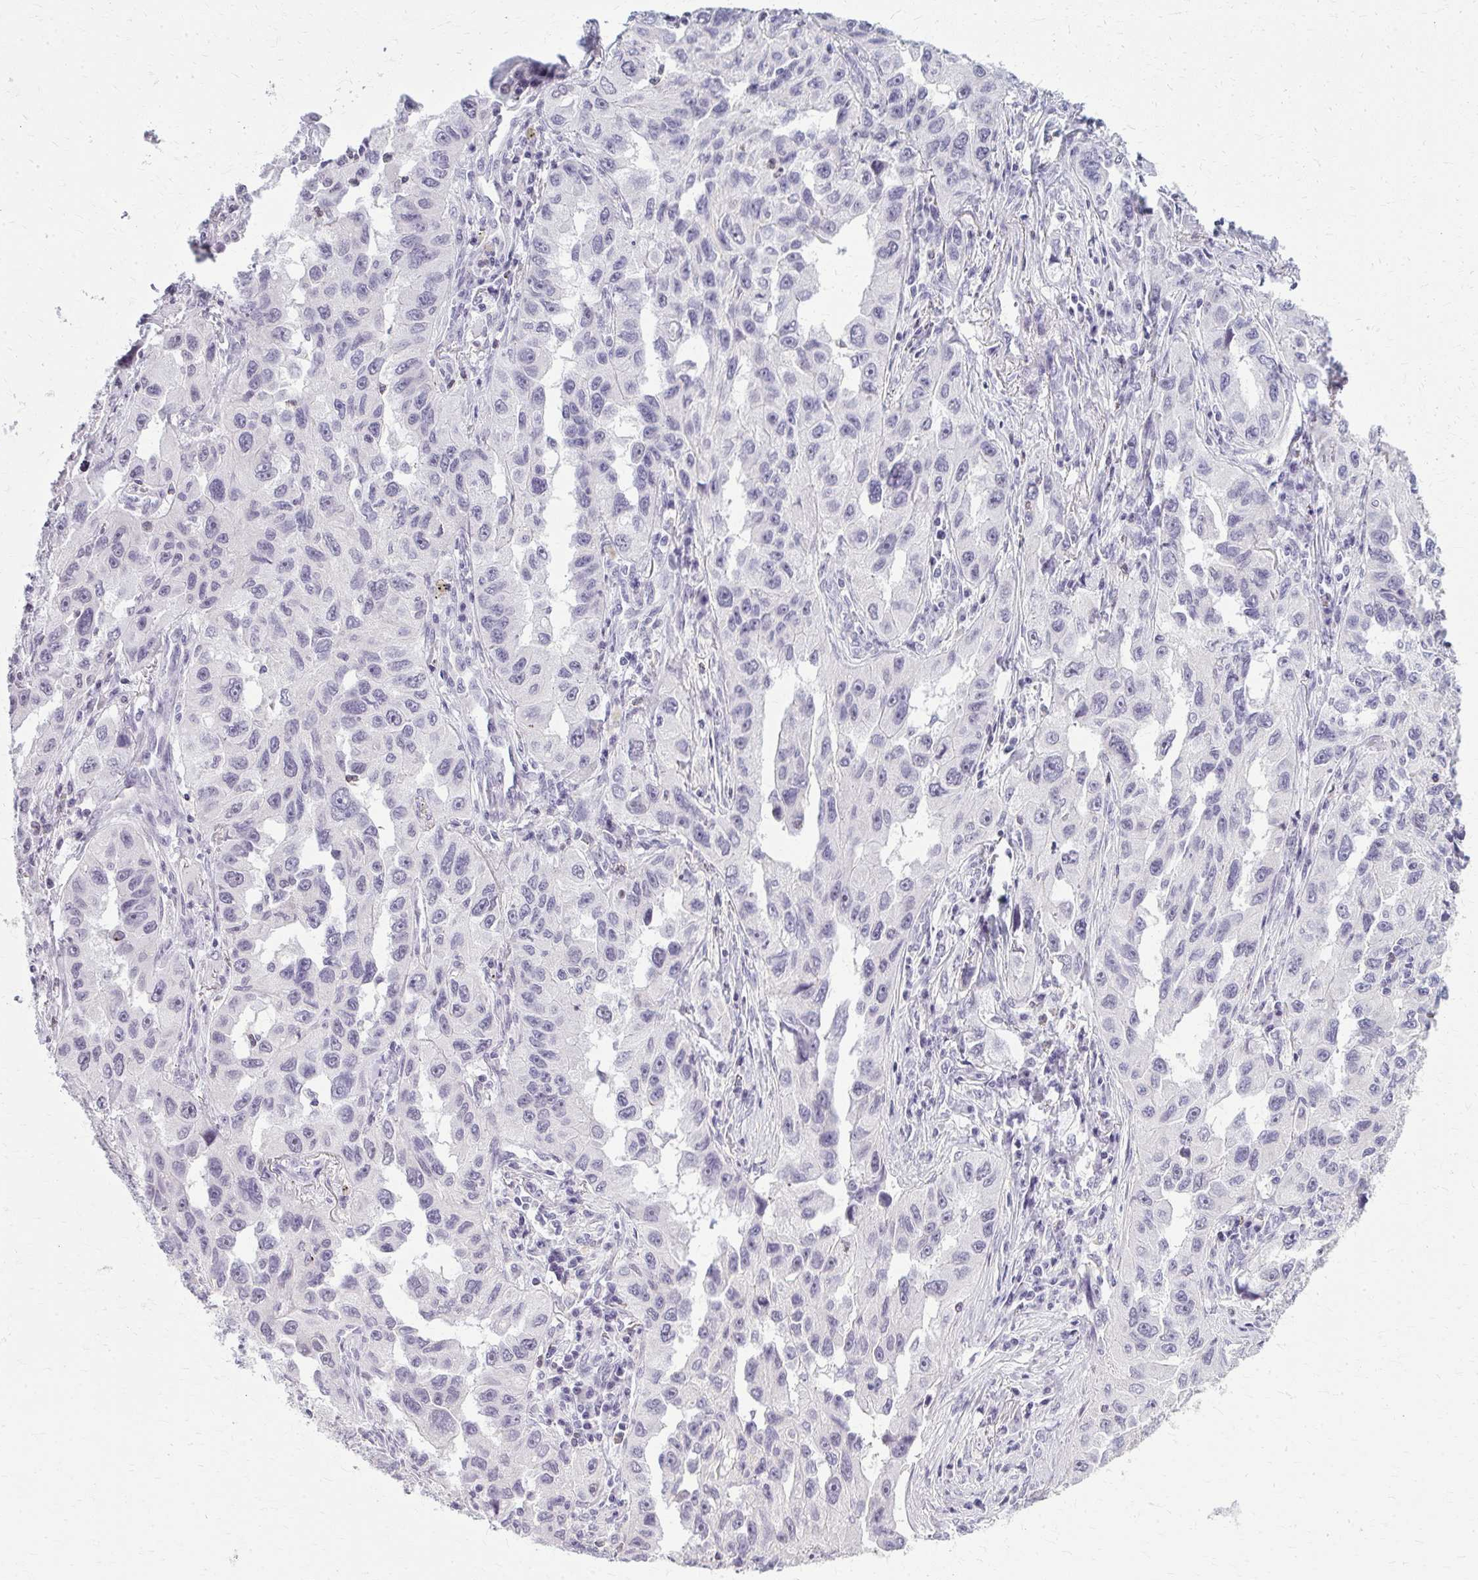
{"staining": {"intensity": "negative", "quantity": "none", "location": "none"}, "tissue": "lung cancer", "cell_type": "Tumor cells", "image_type": "cancer", "snomed": [{"axis": "morphology", "description": "Adenocarcinoma, NOS"}, {"axis": "topography", "description": "Lung"}], "caption": "Immunohistochemistry of adenocarcinoma (lung) displays no staining in tumor cells.", "gene": "CASQ2", "patient": {"sex": "female", "age": 73}}